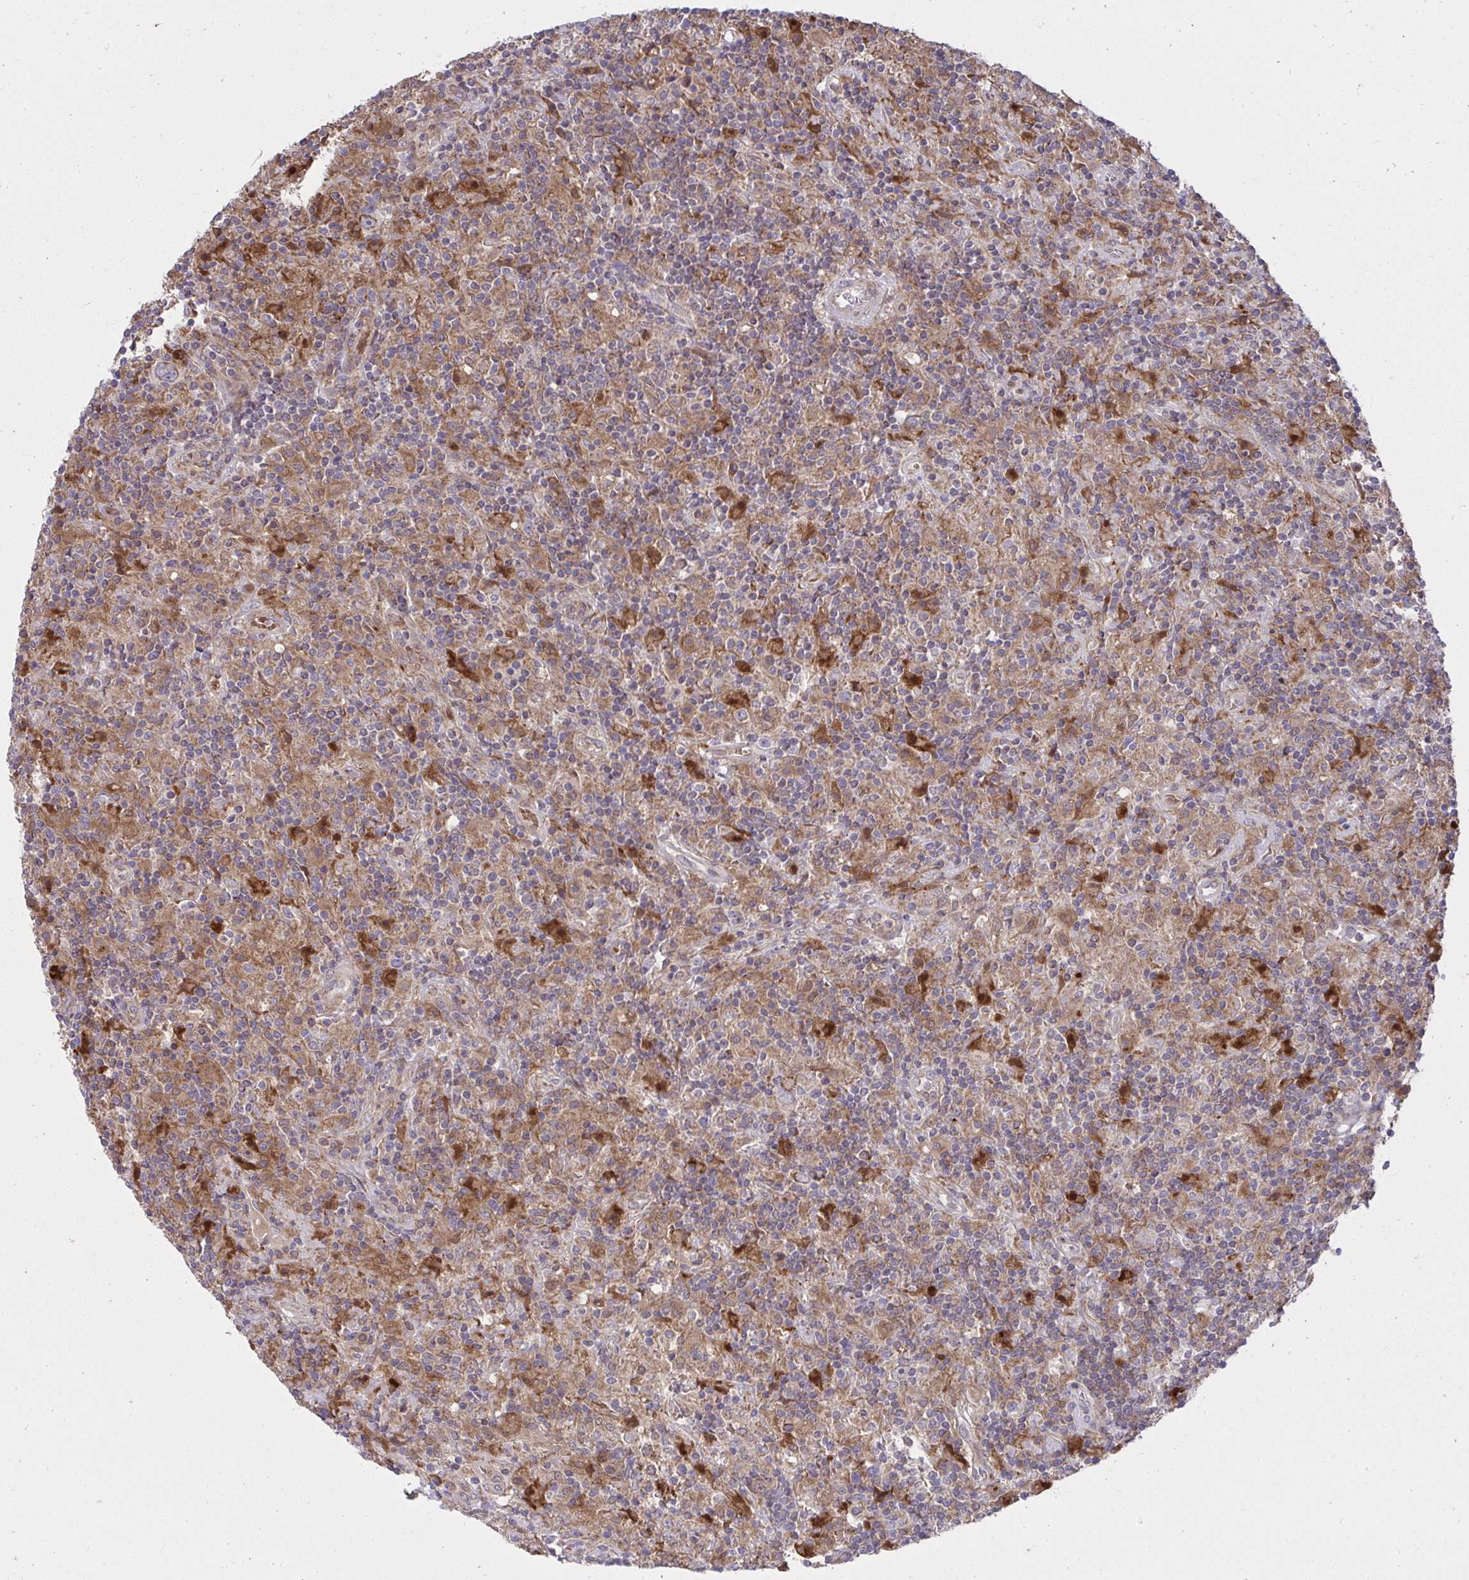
{"staining": {"intensity": "negative", "quantity": "none", "location": "none"}, "tissue": "lymphoma", "cell_type": "Tumor cells", "image_type": "cancer", "snomed": [{"axis": "morphology", "description": "Hodgkin's disease, NOS"}, {"axis": "topography", "description": "Lymph node"}], "caption": "Human lymphoma stained for a protein using immunohistochemistry (IHC) shows no positivity in tumor cells.", "gene": "C16orf54", "patient": {"sex": "male", "age": 70}}